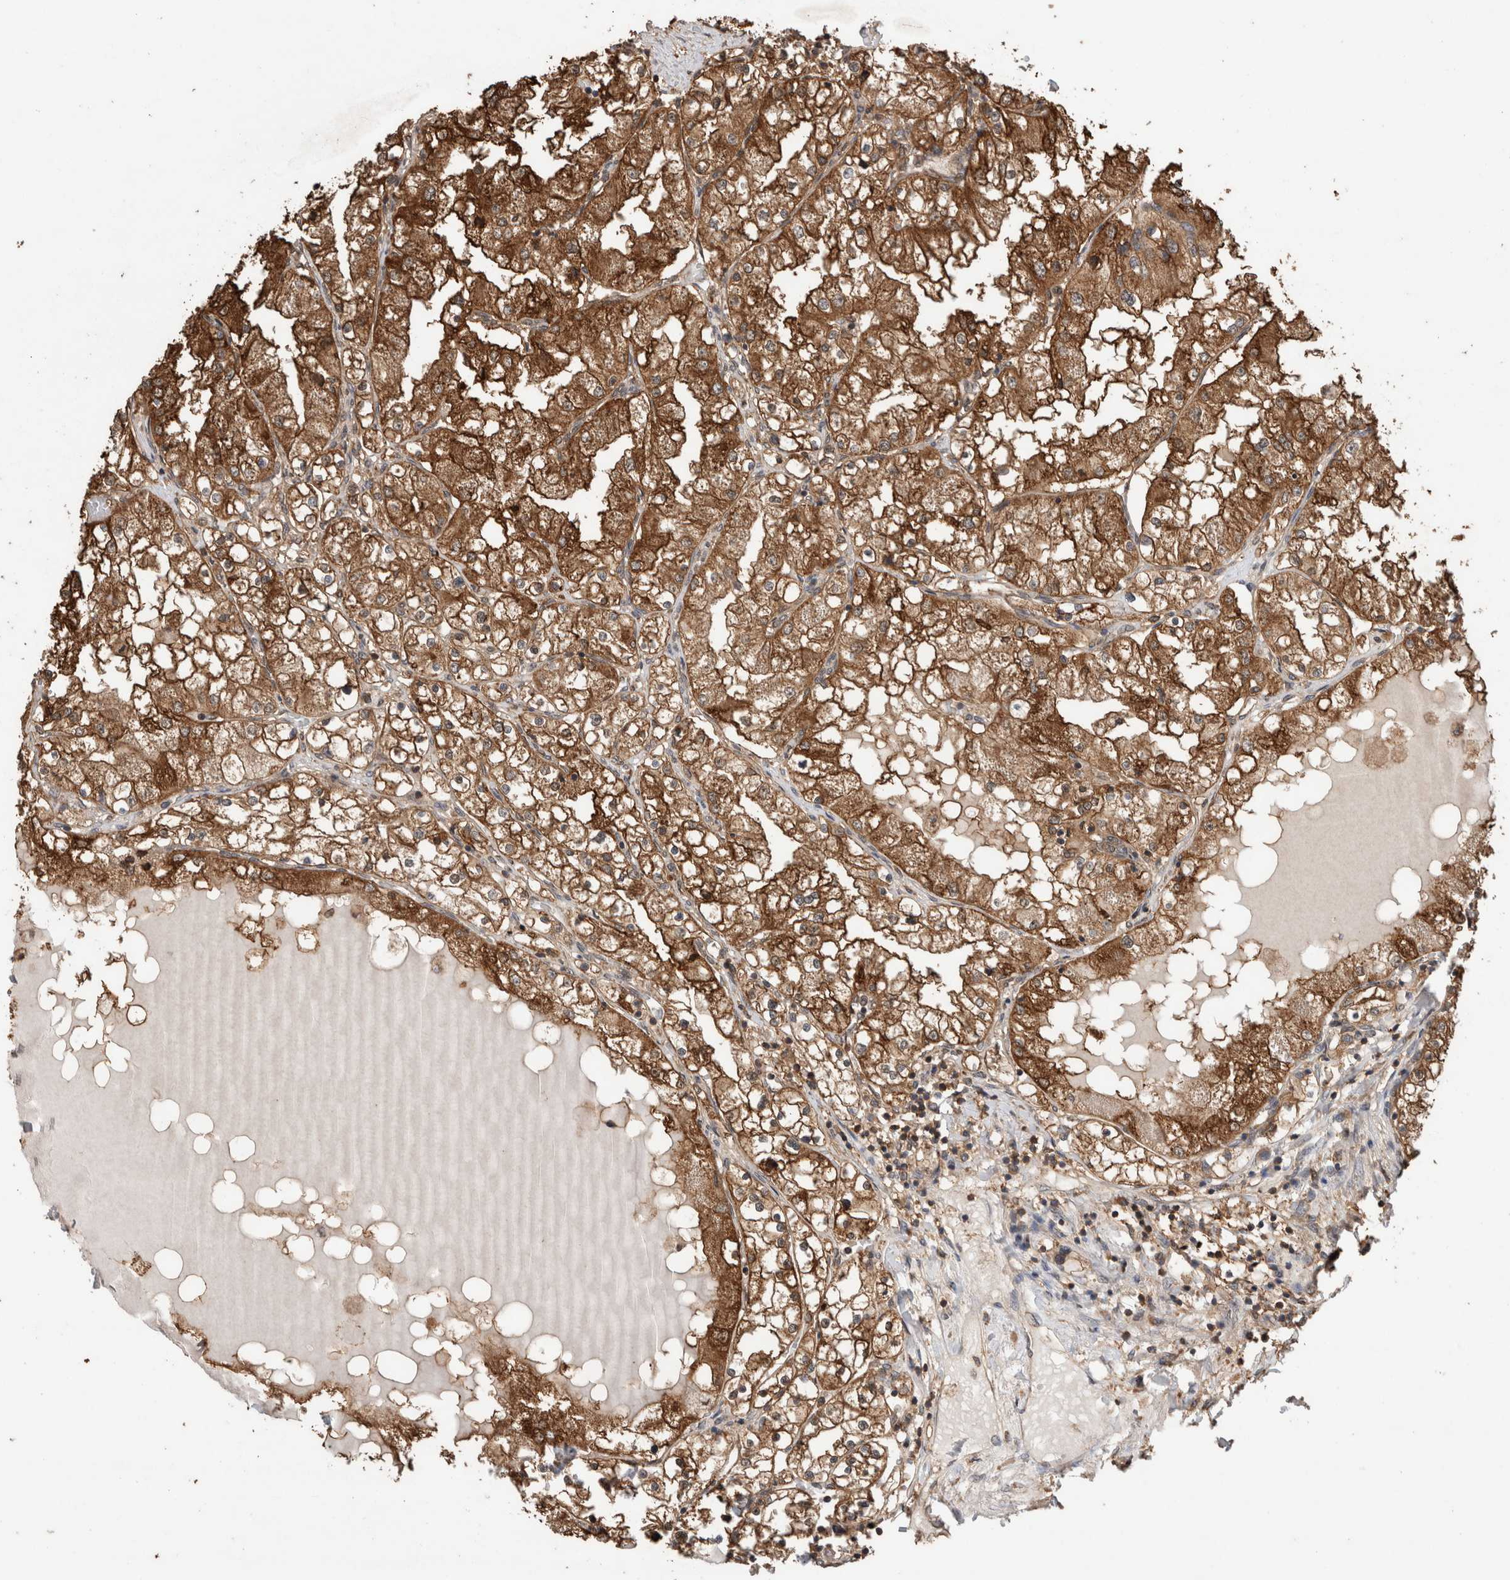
{"staining": {"intensity": "strong", "quantity": ">75%", "location": "cytoplasmic/membranous"}, "tissue": "renal cancer", "cell_type": "Tumor cells", "image_type": "cancer", "snomed": [{"axis": "morphology", "description": "Adenocarcinoma, NOS"}, {"axis": "topography", "description": "Kidney"}], "caption": "Tumor cells exhibit high levels of strong cytoplasmic/membranous expression in approximately >75% of cells in renal cancer (adenocarcinoma).", "gene": "TRIM5", "patient": {"sex": "male", "age": 68}}